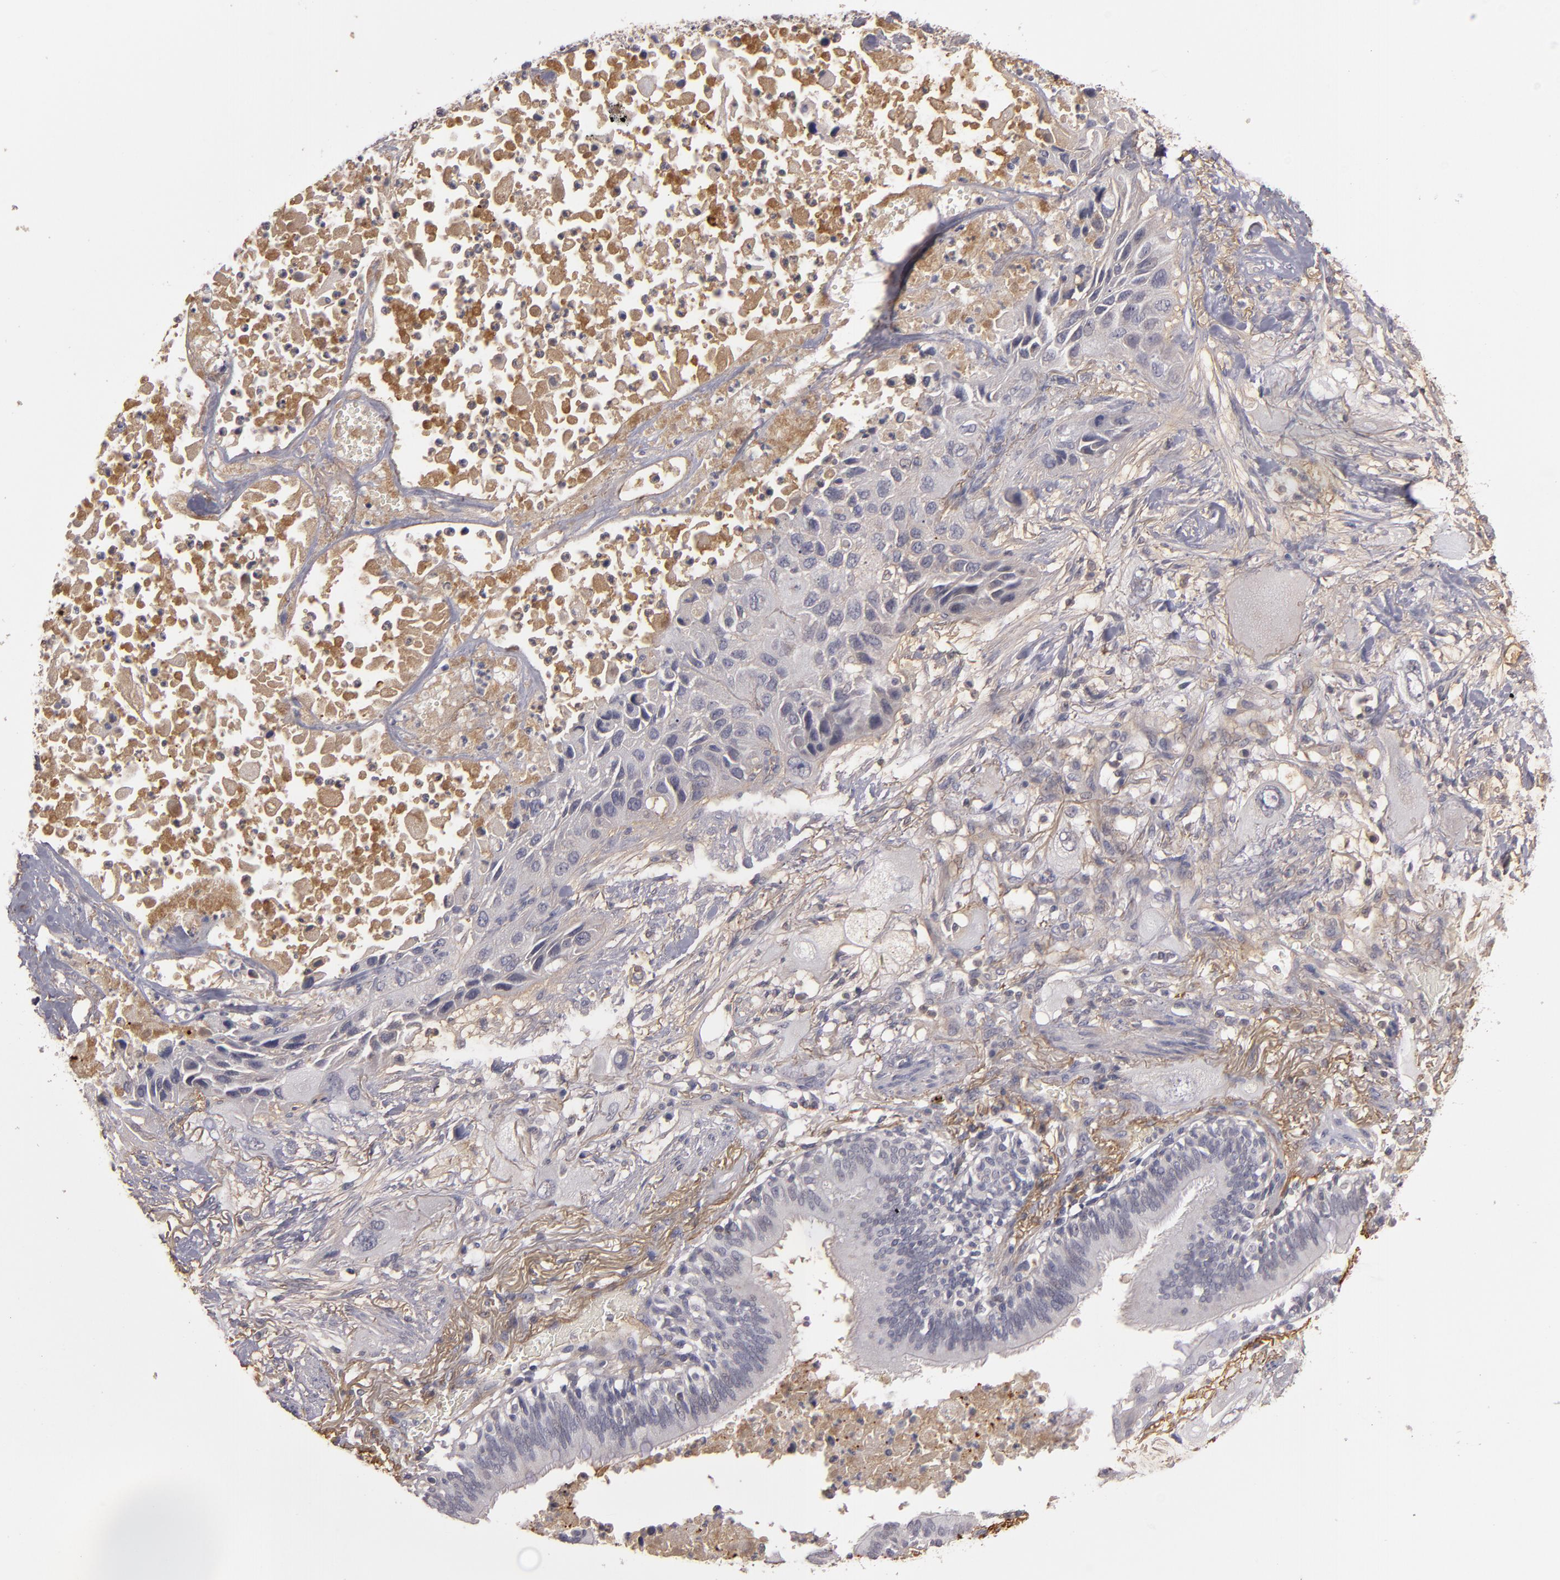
{"staining": {"intensity": "negative", "quantity": "none", "location": "none"}, "tissue": "lung cancer", "cell_type": "Tumor cells", "image_type": "cancer", "snomed": [{"axis": "morphology", "description": "Squamous cell carcinoma, NOS"}, {"axis": "topography", "description": "Lung"}], "caption": "Immunohistochemistry (IHC) of human lung cancer exhibits no staining in tumor cells. (Stains: DAB (3,3'-diaminobenzidine) immunohistochemistry with hematoxylin counter stain, Microscopy: brightfield microscopy at high magnification).", "gene": "MBL2", "patient": {"sex": "female", "age": 76}}